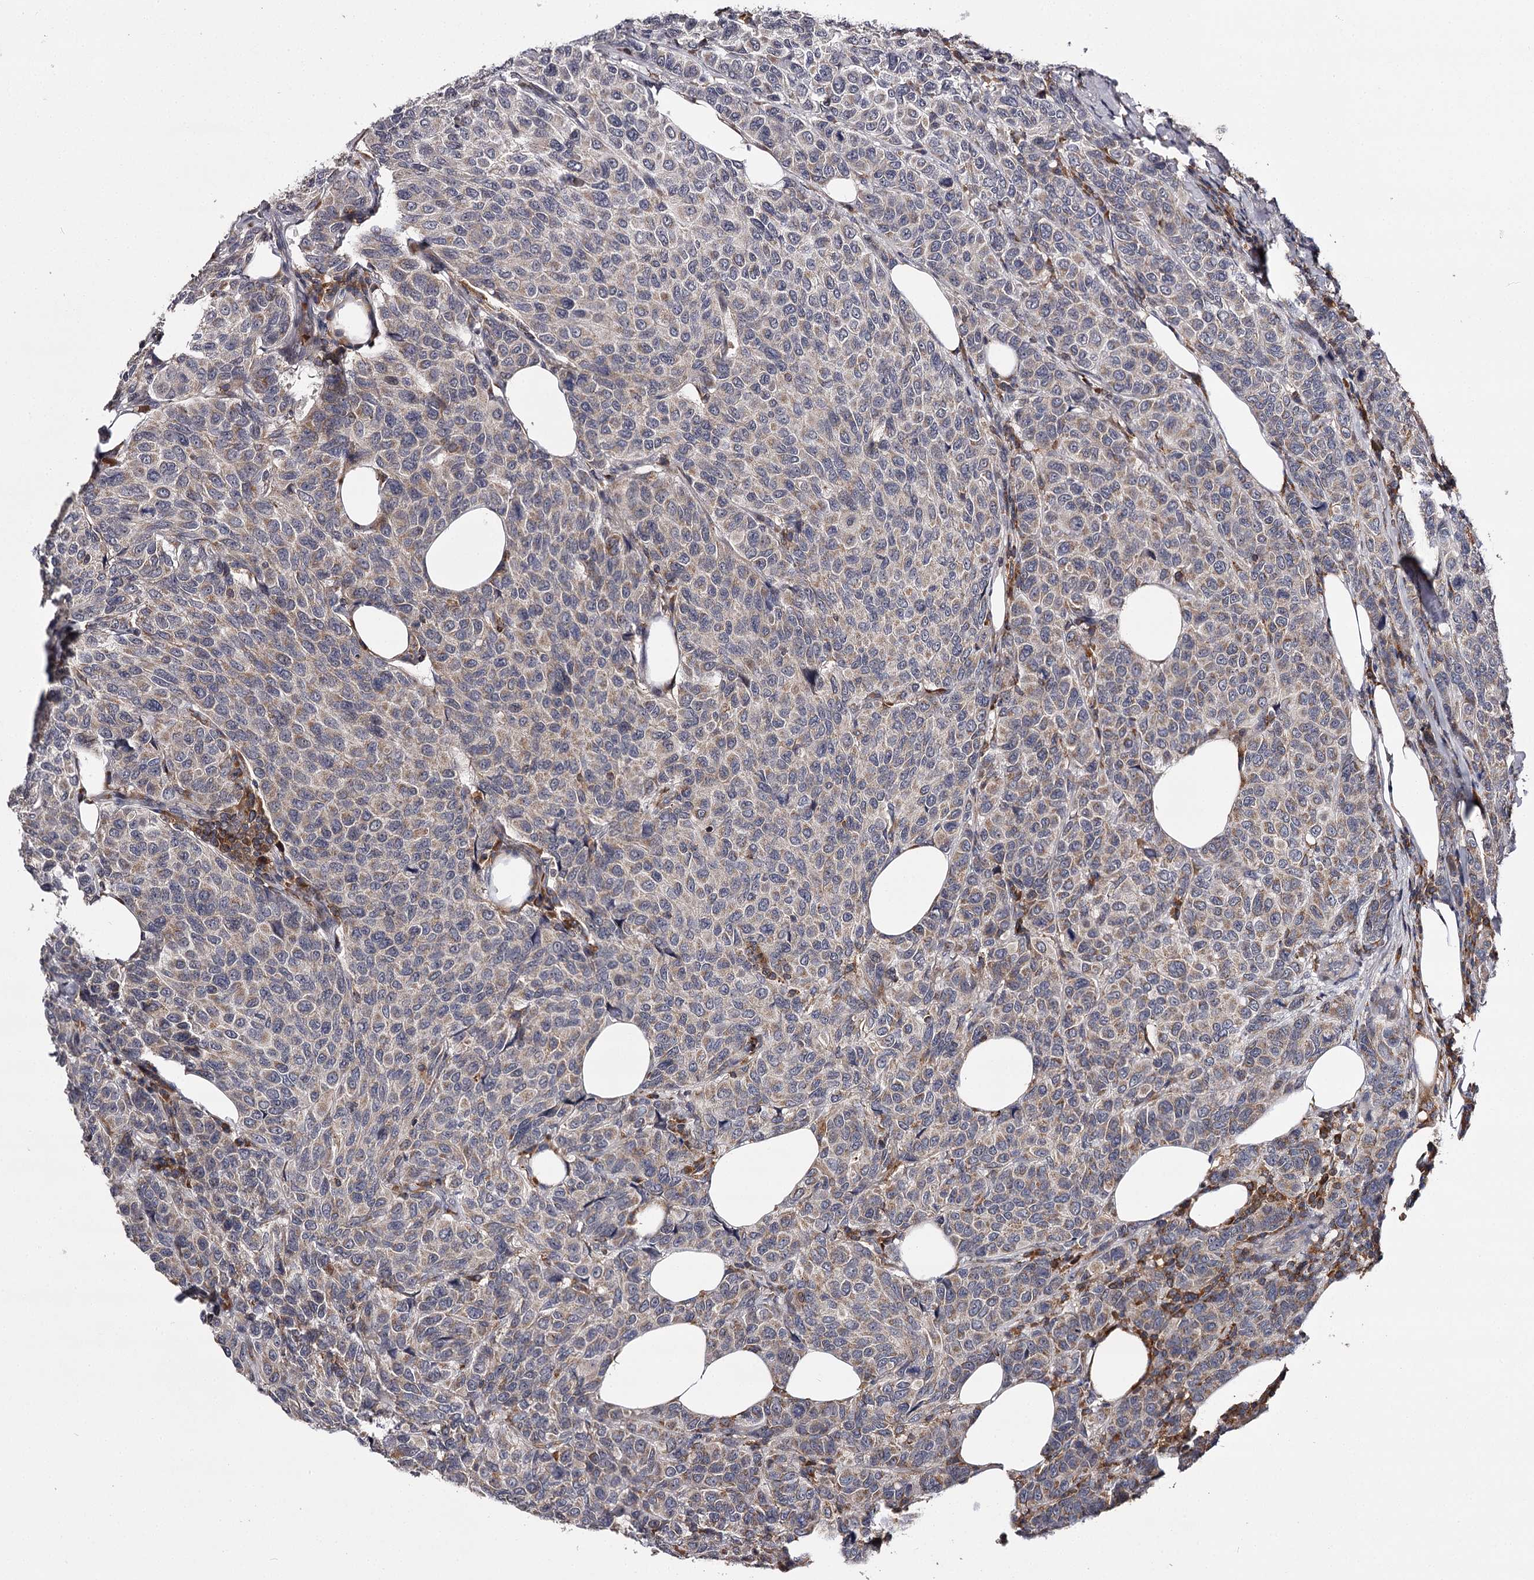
{"staining": {"intensity": "moderate", "quantity": "<25%", "location": "cytoplasmic/membranous"}, "tissue": "breast cancer", "cell_type": "Tumor cells", "image_type": "cancer", "snomed": [{"axis": "morphology", "description": "Duct carcinoma"}, {"axis": "topography", "description": "Breast"}], "caption": "IHC image of human infiltrating ductal carcinoma (breast) stained for a protein (brown), which displays low levels of moderate cytoplasmic/membranous expression in approximately <25% of tumor cells.", "gene": "RASSF6", "patient": {"sex": "female", "age": 55}}